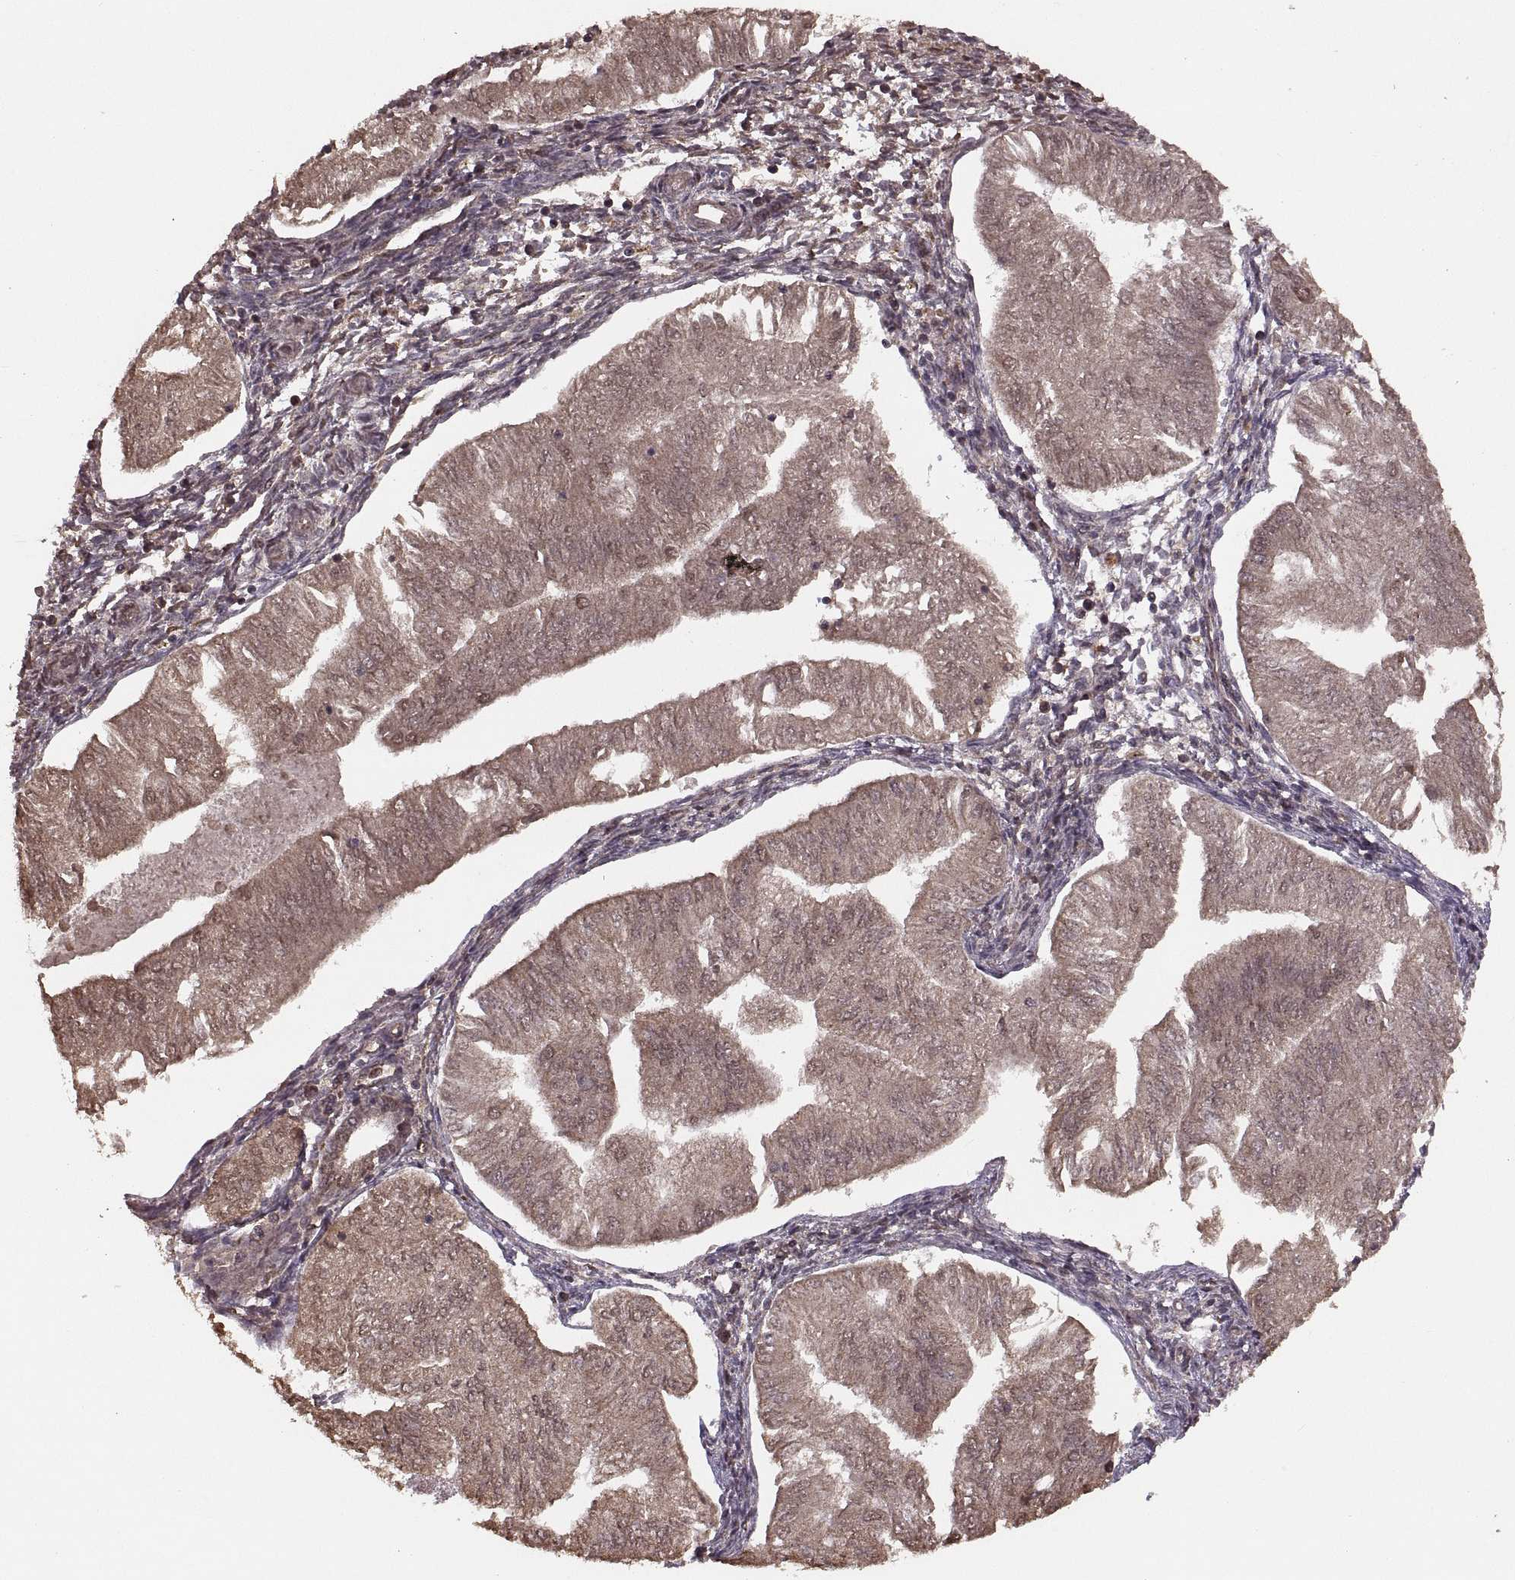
{"staining": {"intensity": "moderate", "quantity": "25%-75%", "location": "cytoplasmic/membranous"}, "tissue": "endometrial cancer", "cell_type": "Tumor cells", "image_type": "cancer", "snomed": [{"axis": "morphology", "description": "Adenocarcinoma, NOS"}, {"axis": "topography", "description": "Endometrium"}], "caption": "A brown stain highlights moderate cytoplasmic/membranous staining of a protein in human endometrial cancer (adenocarcinoma) tumor cells.", "gene": "RFT1", "patient": {"sex": "female", "age": 53}}